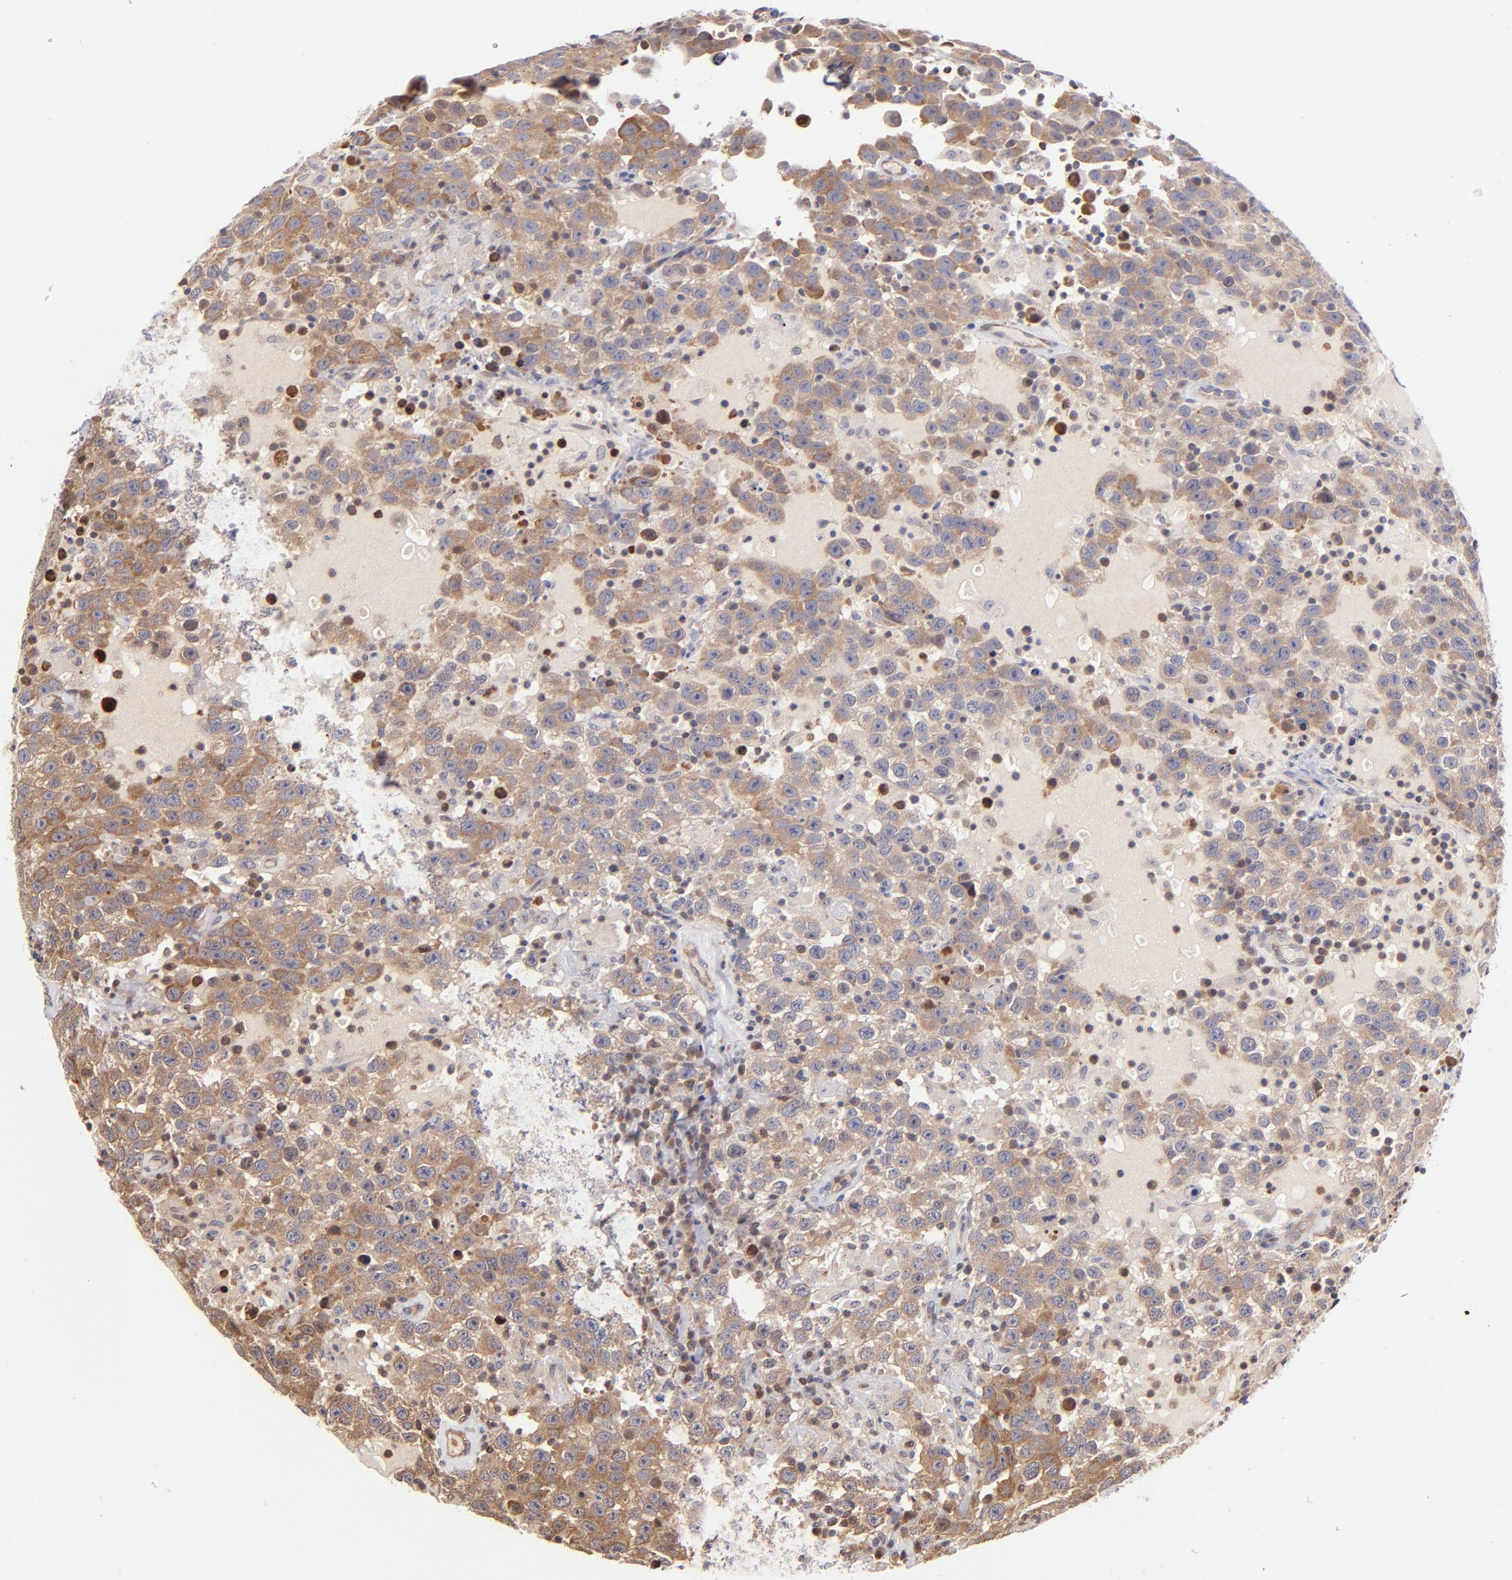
{"staining": {"intensity": "weak", "quantity": ">75%", "location": "cytoplasmic/membranous"}, "tissue": "testis cancer", "cell_type": "Tumor cells", "image_type": "cancer", "snomed": [{"axis": "morphology", "description": "Seminoma, NOS"}, {"axis": "topography", "description": "Testis"}], "caption": "Brown immunohistochemical staining in human testis seminoma reveals weak cytoplasmic/membranous expression in approximately >75% of tumor cells.", "gene": "YWHAB", "patient": {"sex": "male", "age": 41}}